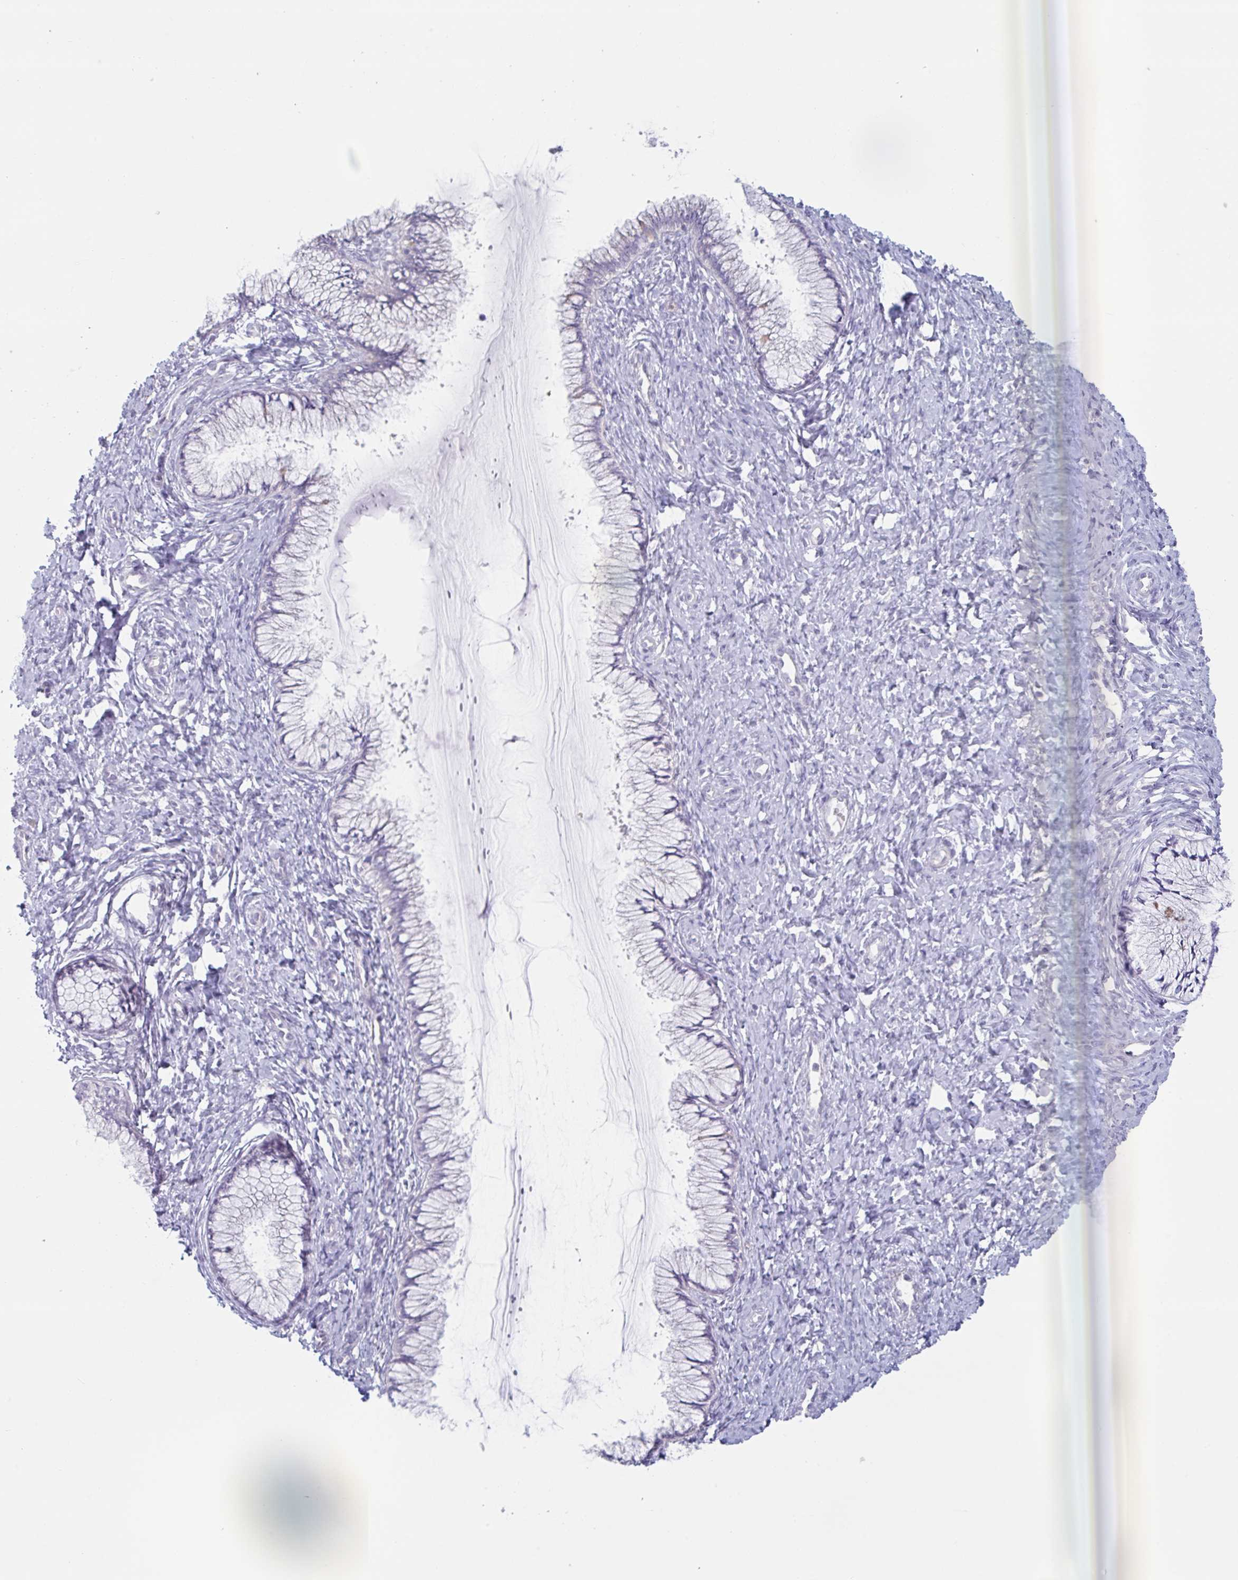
{"staining": {"intensity": "negative", "quantity": "none", "location": "none"}, "tissue": "cervix", "cell_type": "Glandular cells", "image_type": "normal", "snomed": [{"axis": "morphology", "description": "Normal tissue, NOS"}, {"axis": "topography", "description": "Cervix"}], "caption": "Glandular cells show no significant protein expression in unremarkable cervix. The staining is performed using DAB brown chromogen with nuclei counter-stained in using hematoxylin.", "gene": "PTPRD", "patient": {"sex": "female", "age": 37}}